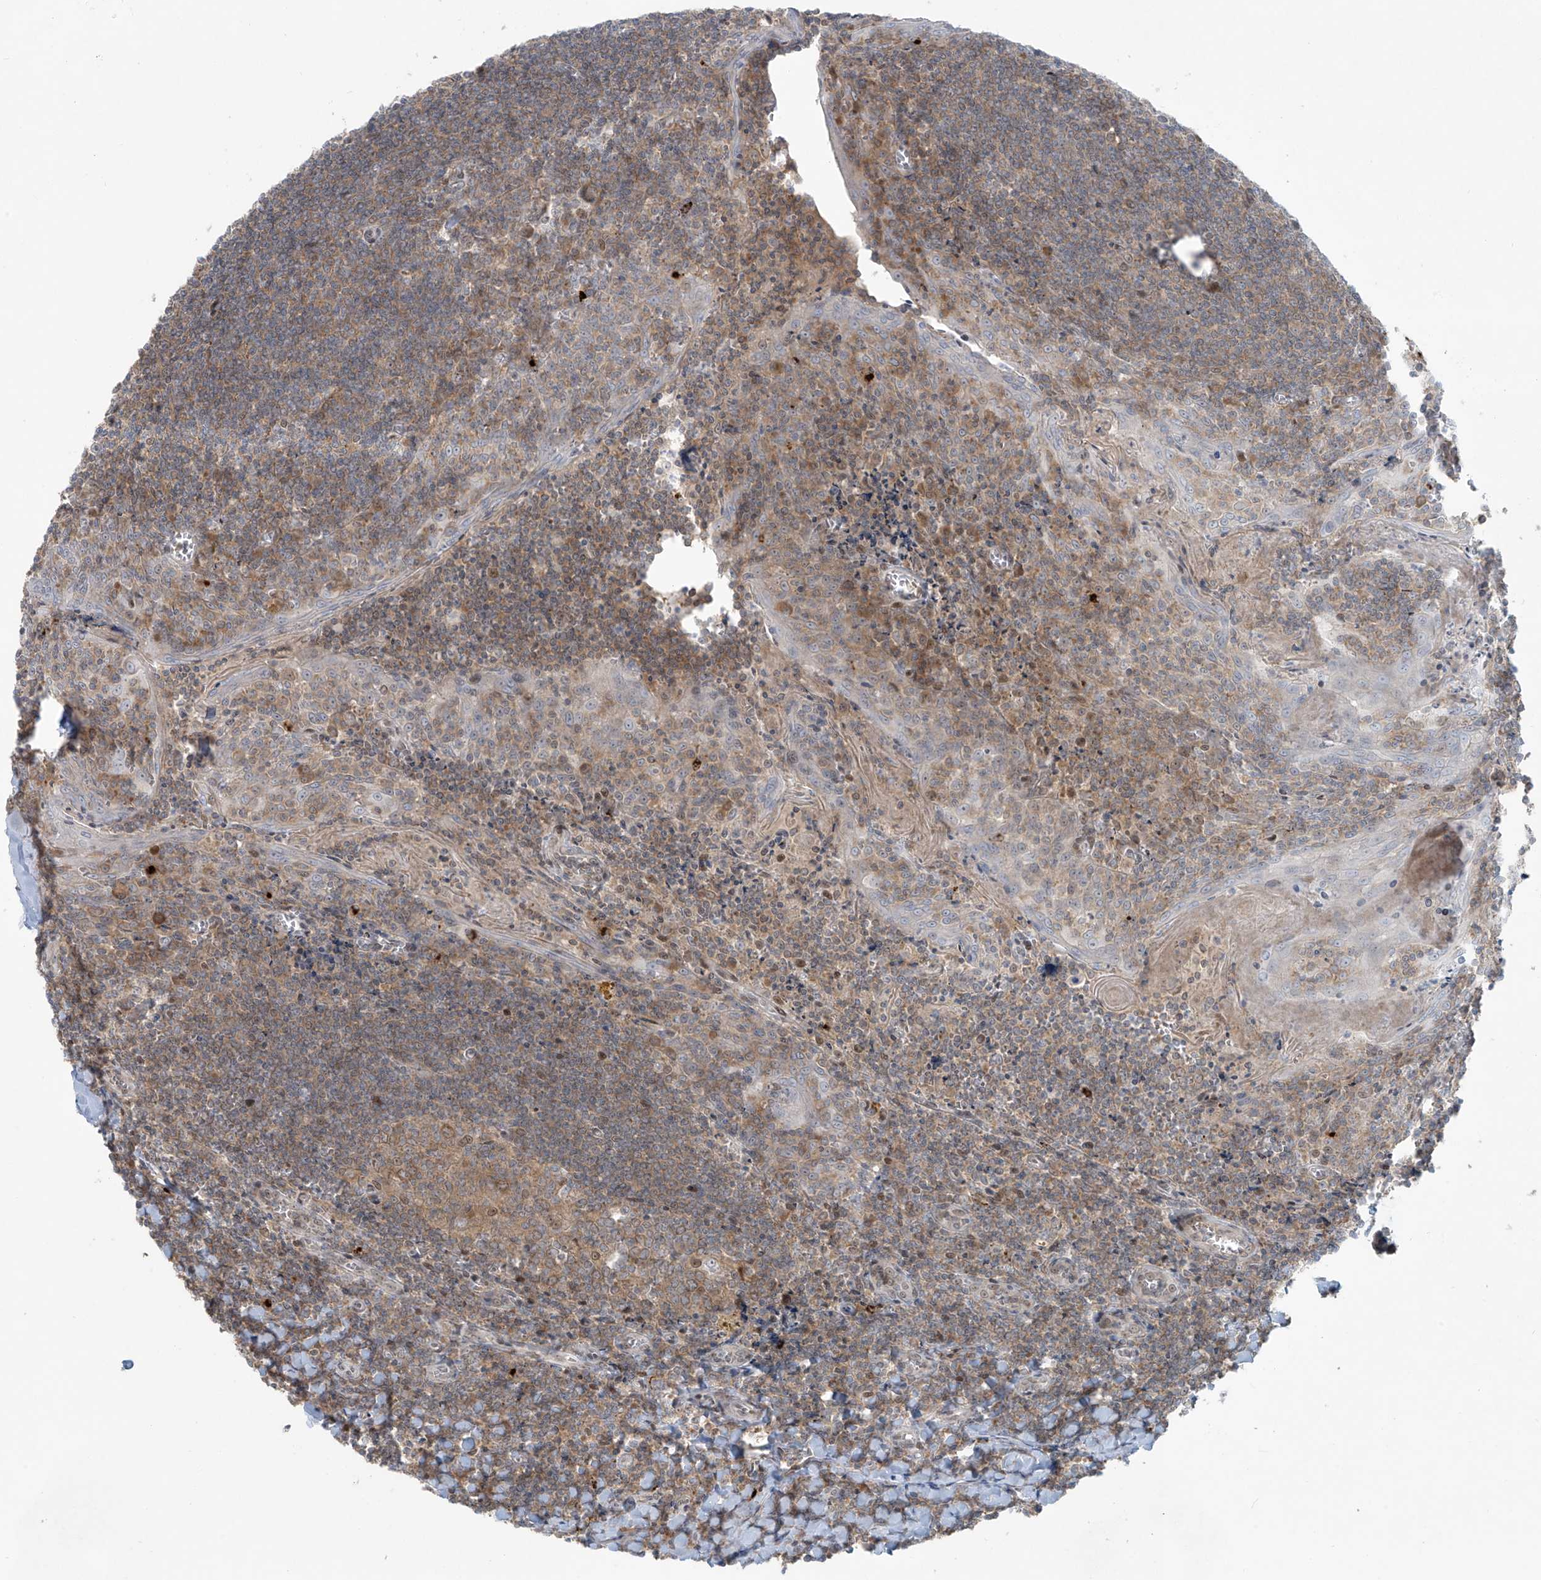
{"staining": {"intensity": "moderate", "quantity": "<25%", "location": "cytoplasmic/membranous"}, "tissue": "tonsil", "cell_type": "Germinal center cells", "image_type": "normal", "snomed": [{"axis": "morphology", "description": "Normal tissue, NOS"}, {"axis": "topography", "description": "Tonsil"}], "caption": "Approximately <25% of germinal center cells in normal tonsil exhibit moderate cytoplasmic/membranous protein staining as visualized by brown immunohistochemical staining.", "gene": "PPAT", "patient": {"sex": "male", "age": 27}}